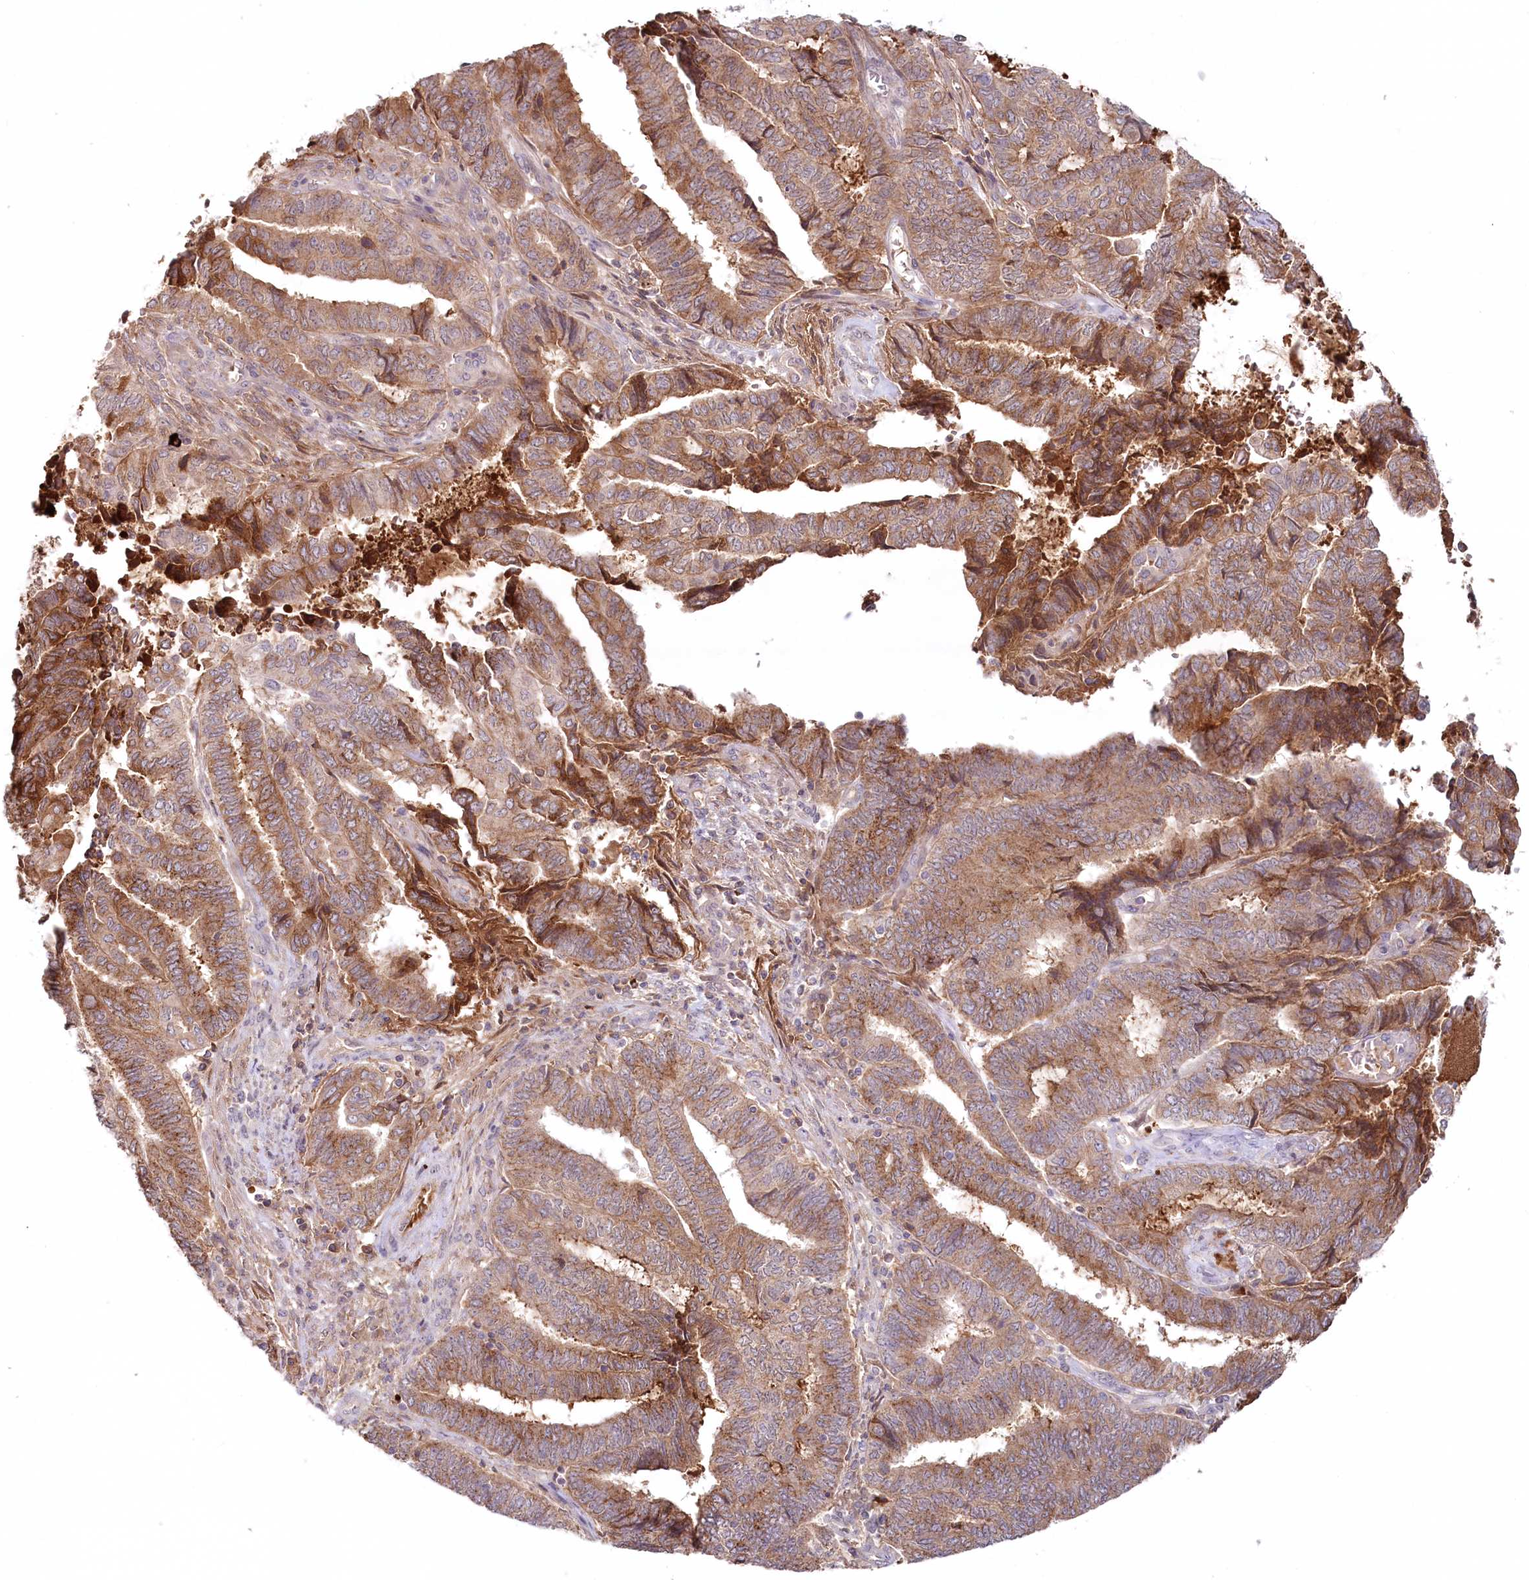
{"staining": {"intensity": "moderate", "quantity": ">75%", "location": "cytoplasmic/membranous"}, "tissue": "endometrial cancer", "cell_type": "Tumor cells", "image_type": "cancer", "snomed": [{"axis": "morphology", "description": "Adenocarcinoma, NOS"}, {"axis": "topography", "description": "Uterus"}, {"axis": "topography", "description": "Endometrium"}], "caption": "Brown immunohistochemical staining in adenocarcinoma (endometrial) shows moderate cytoplasmic/membranous staining in about >75% of tumor cells.", "gene": "PSAPL1", "patient": {"sex": "female", "age": 70}}